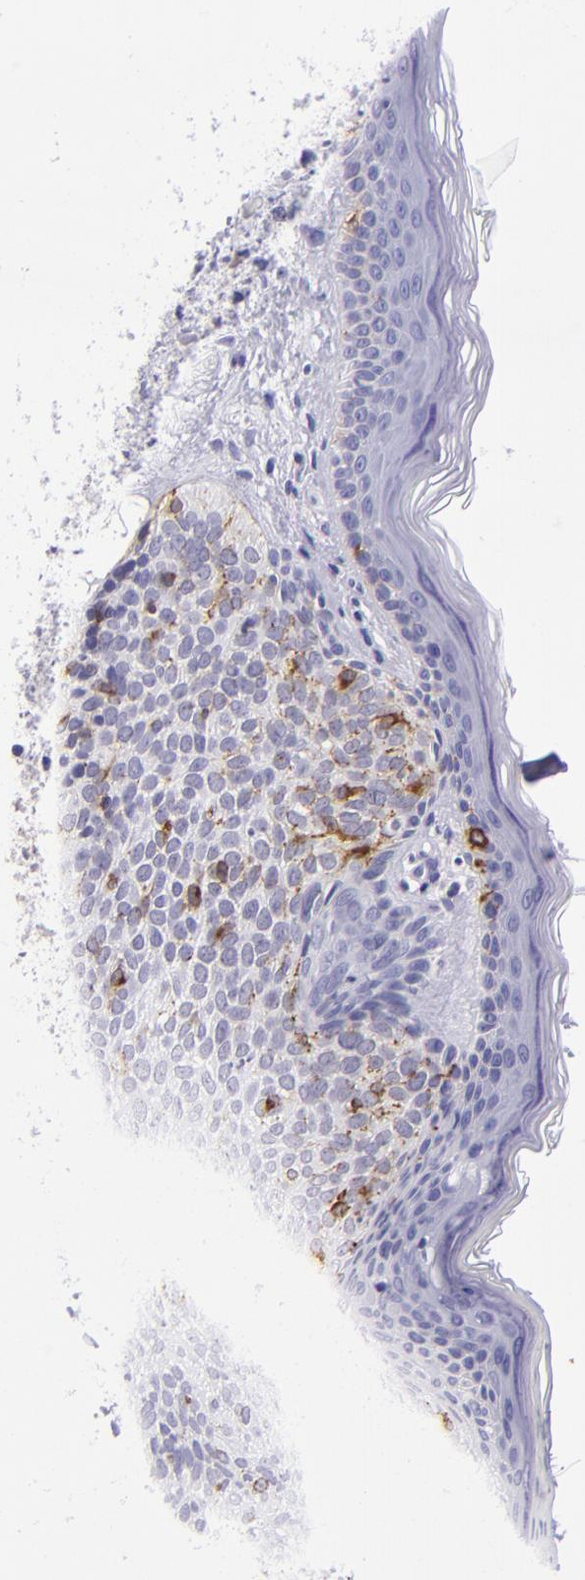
{"staining": {"intensity": "negative", "quantity": "none", "location": "none"}, "tissue": "skin cancer", "cell_type": "Tumor cells", "image_type": "cancer", "snomed": [{"axis": "morphology", "description": "Basal cell carcinoma"}, {"axis": "topography", "description": "Skin"}], "caption": "Immunohistochemistry micrograph of skin cancer stained for a protein (brown), which reveals no staining in tumor cells. The staining is performed using DAB brown chromogen with nuclei counter-stained in using hematoxylin.", "gene": "TYRP1", "patient": {"sex": "female", "age": 78}}